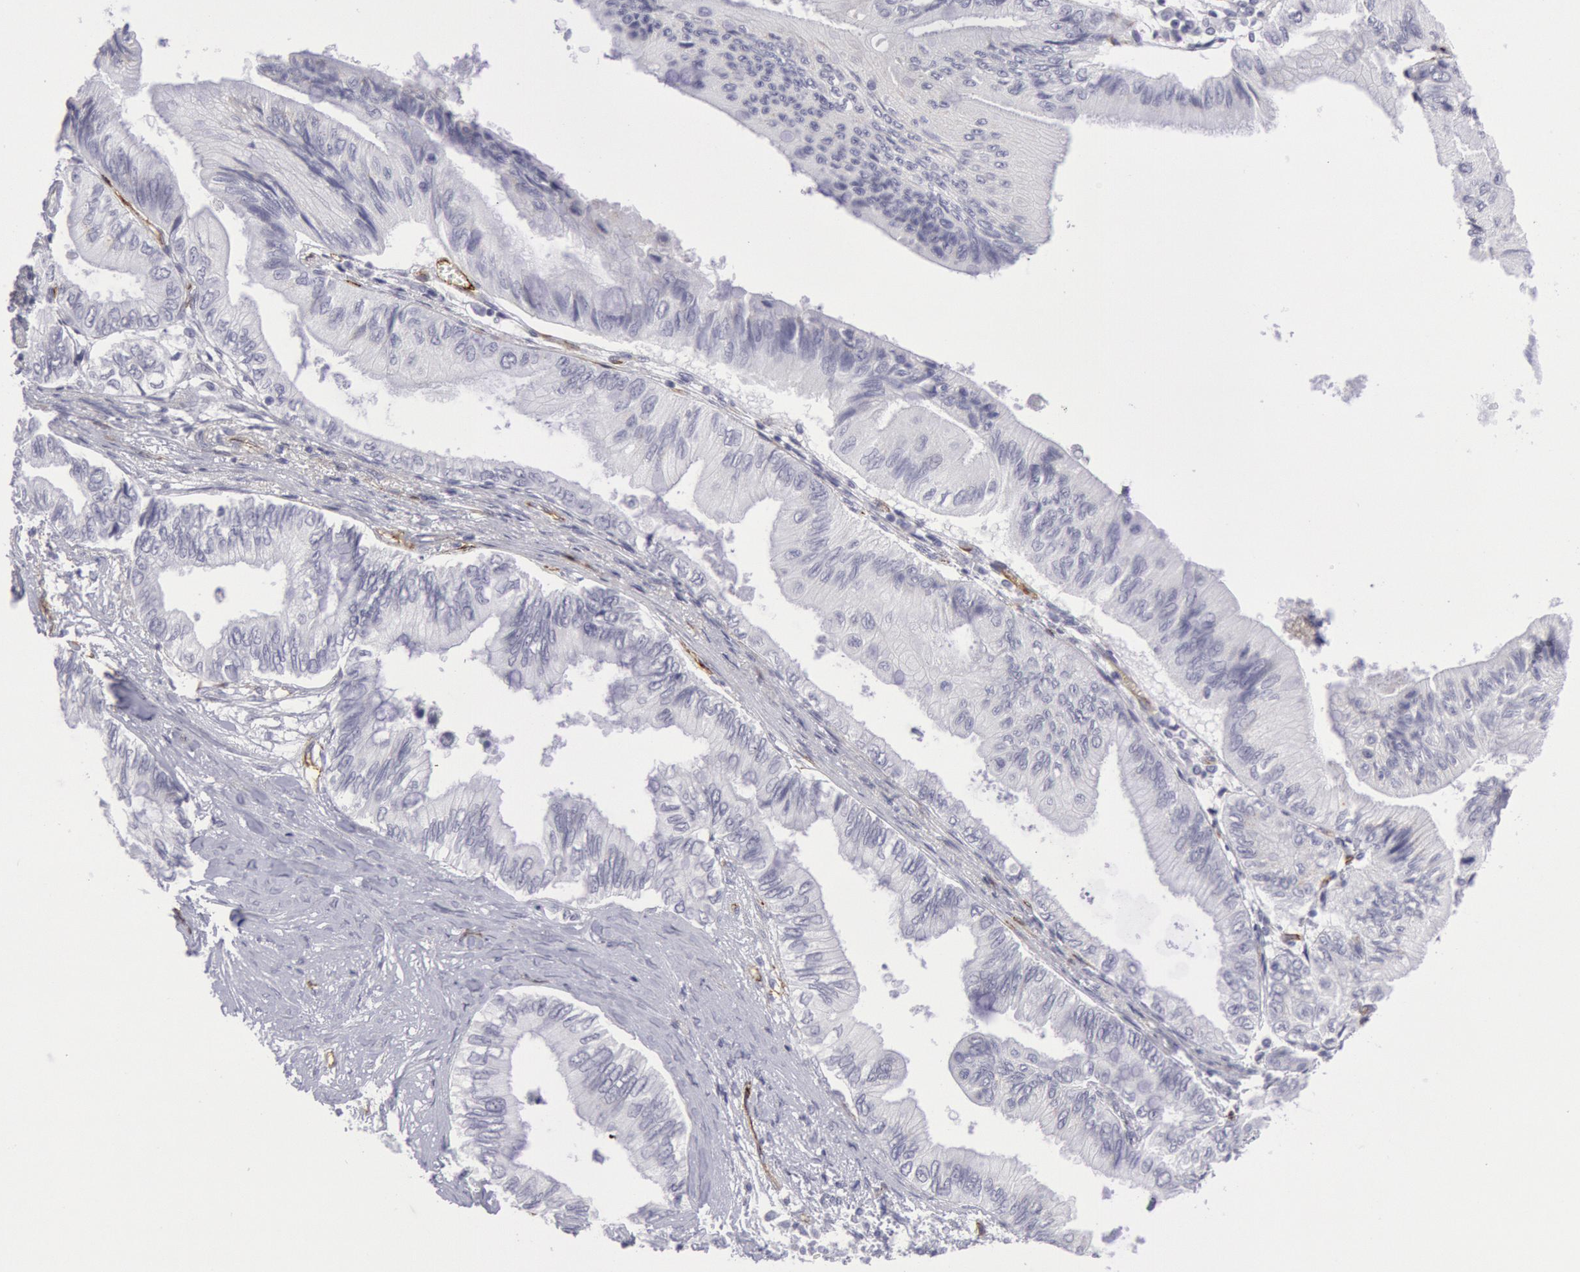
{"staining": {"intensity": "negative", "quantity": "none", "location": "none"}, "tissue": "pancreatic cancer", "cell_type": "Tumor cells", "image_type": "cancer", "snomed": [{"axis": "morphology", "description": "Adenocarcinoma, NOS"}, {"axis": "topography", "description": "Pancreas"}], "caption": "High magnification brightfield microscopy of pancreatic adenocarcinoma stained with DAB (3,3'-diaminobenzidine) (brown) and counterstained with hematoxylin (blue): tumor cells show no significant expression.", "gene": "CDH13", "patient": {"sex": "female", "age": 66}}